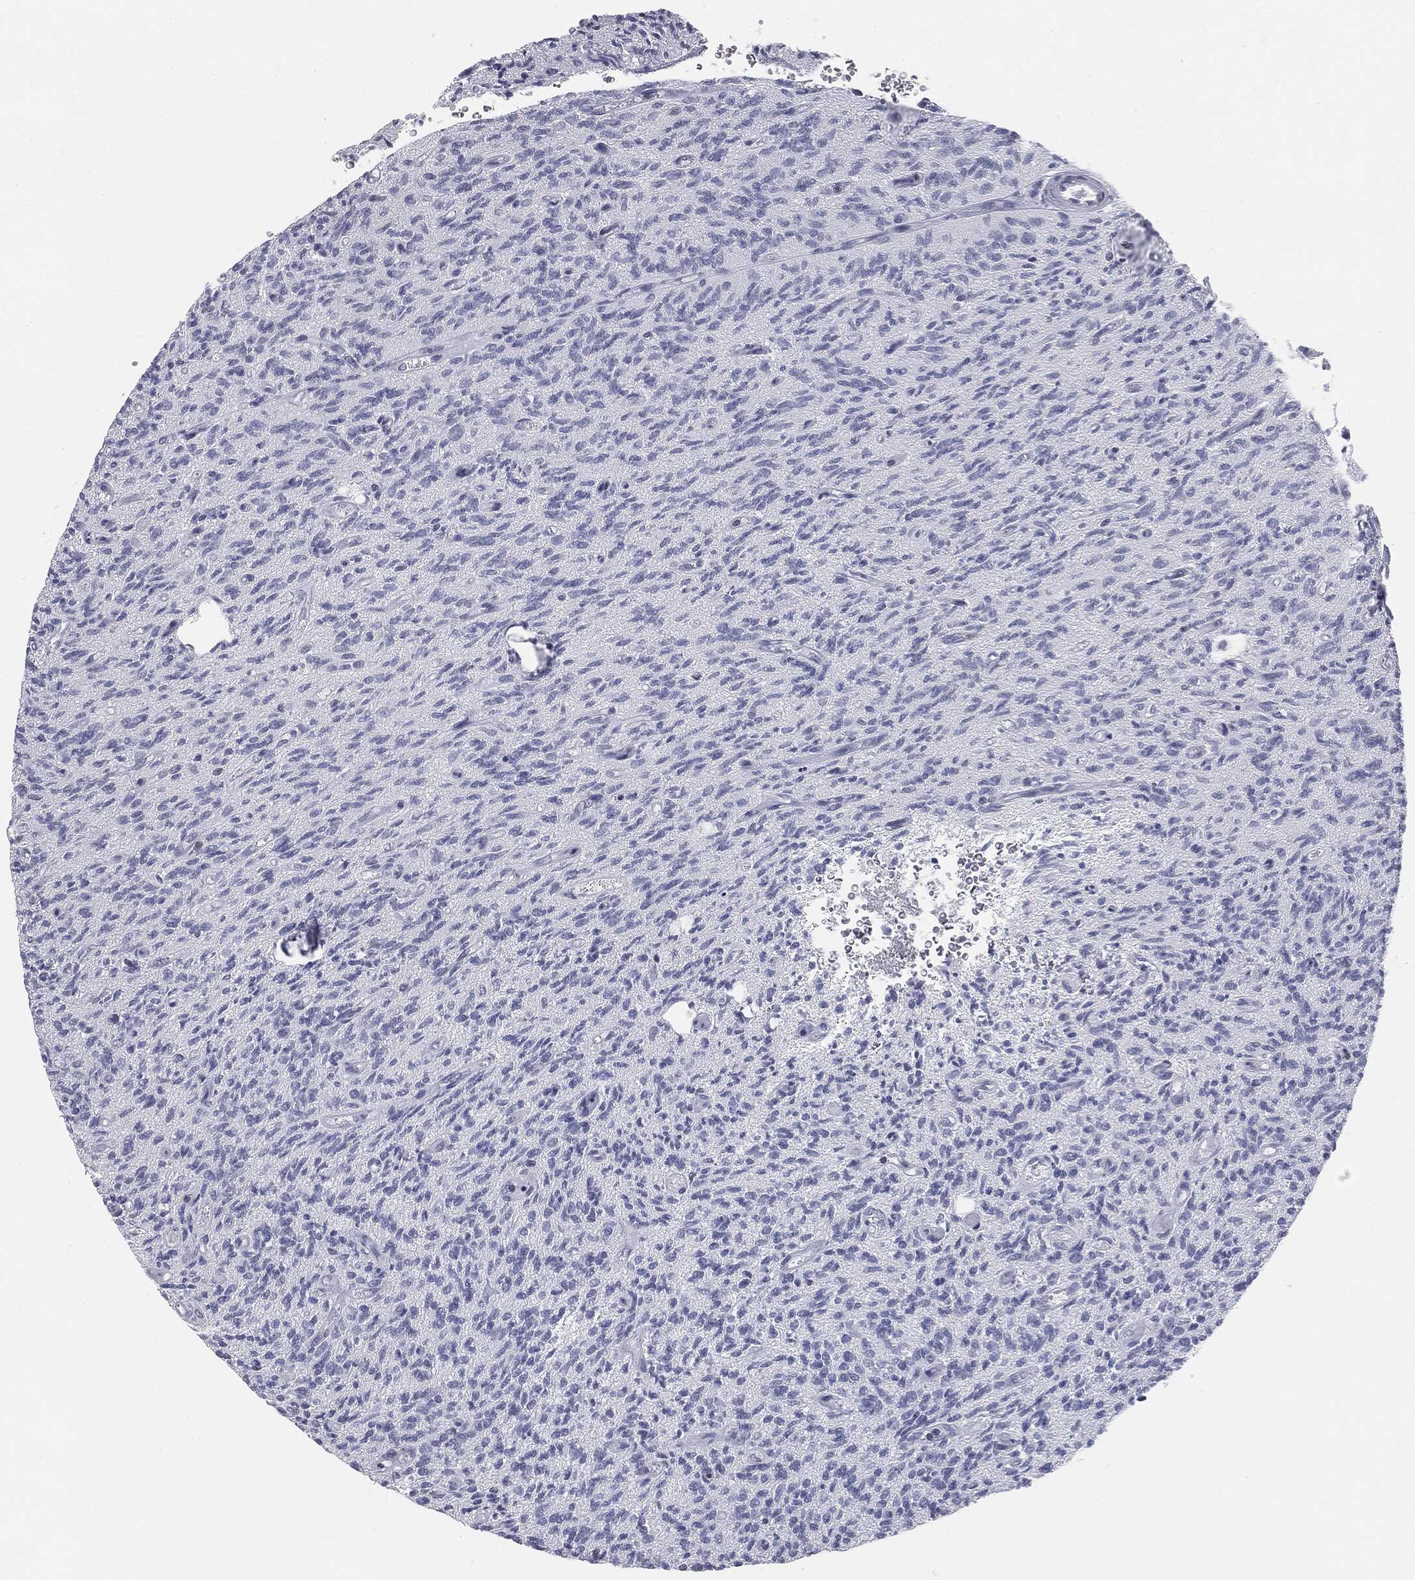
{"staining": {"intensity": "negative", "quantity": "none", "location": "none"}, "tissue": "glioma", "cell_type": "Tumor cells", "image_type": "cancer", "snomed": [{"axis": "morphology", "description": "Glioma, malignant, High grade"}, {"axis": "topography", "description": "Brain"}], "caption": "High magnification brightfield microscopy of high-grade glioma (malignant) stained with DAB (brown) and counterstained with hematoxylin (blue): tumor cells show no significant expression.", "gene": "ALDOB", "patient": {"sex": "male", "age": 64}}